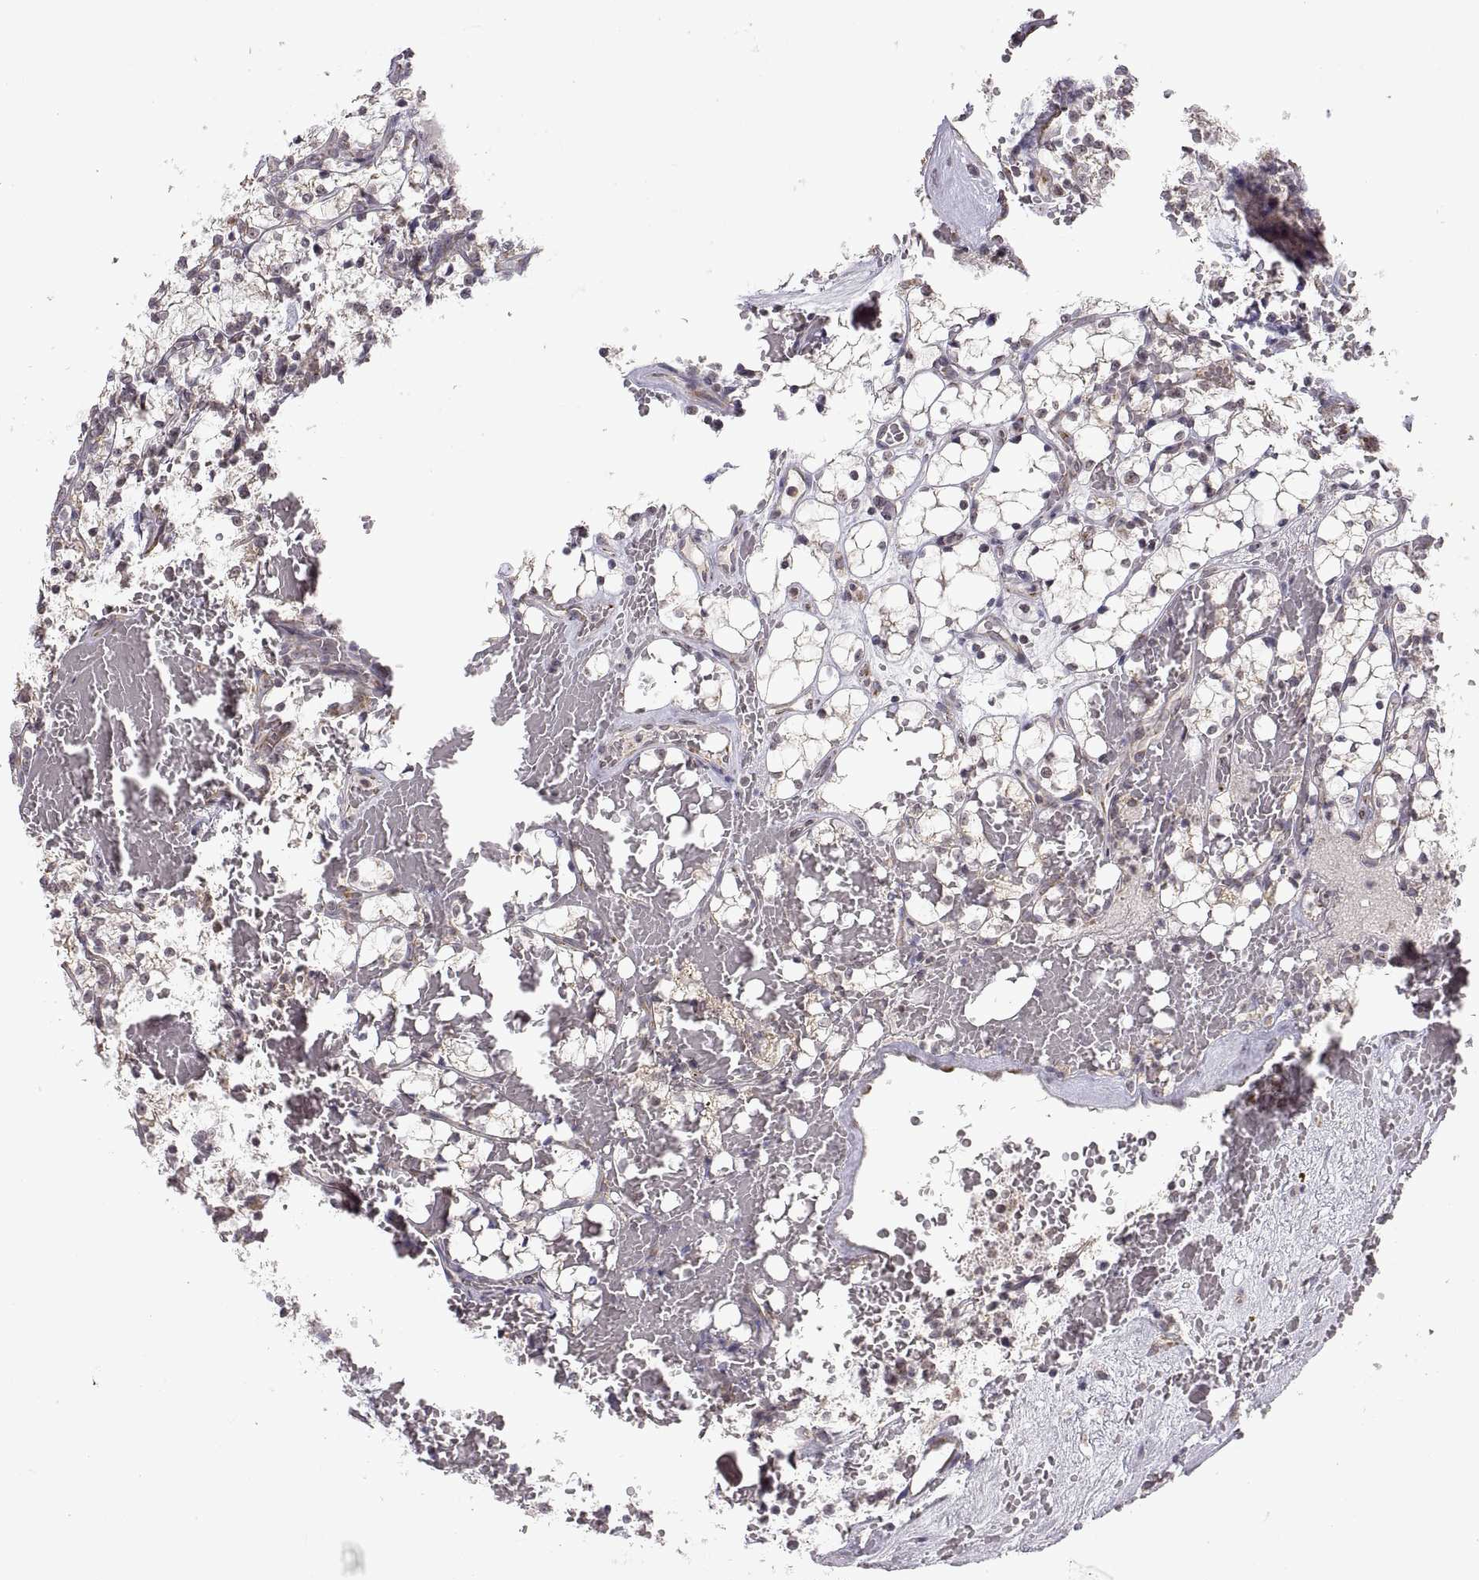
{"staining": {"intensity": "weak", "quantity": "25%-75%", "location": "cytoplasmic/membranous"}, "tissue": "renal cancer", "cell_type": "Tumor cells", "image_type": "cancer", "snomed": [{"axis": "morphology", "description": "Adenocarcinoma, NOS"}, {"axis": "topography", "description": "Kidney"}], "caption": "Immunohistochemical staining of renal cancer (adenocarcinoma) shows low levels of weak cytoplasmic/membranous positivity in about 25%-75% of tumor cells.", "gene": "MANBAL", "patient": {"sex": "female", "age": 69}}